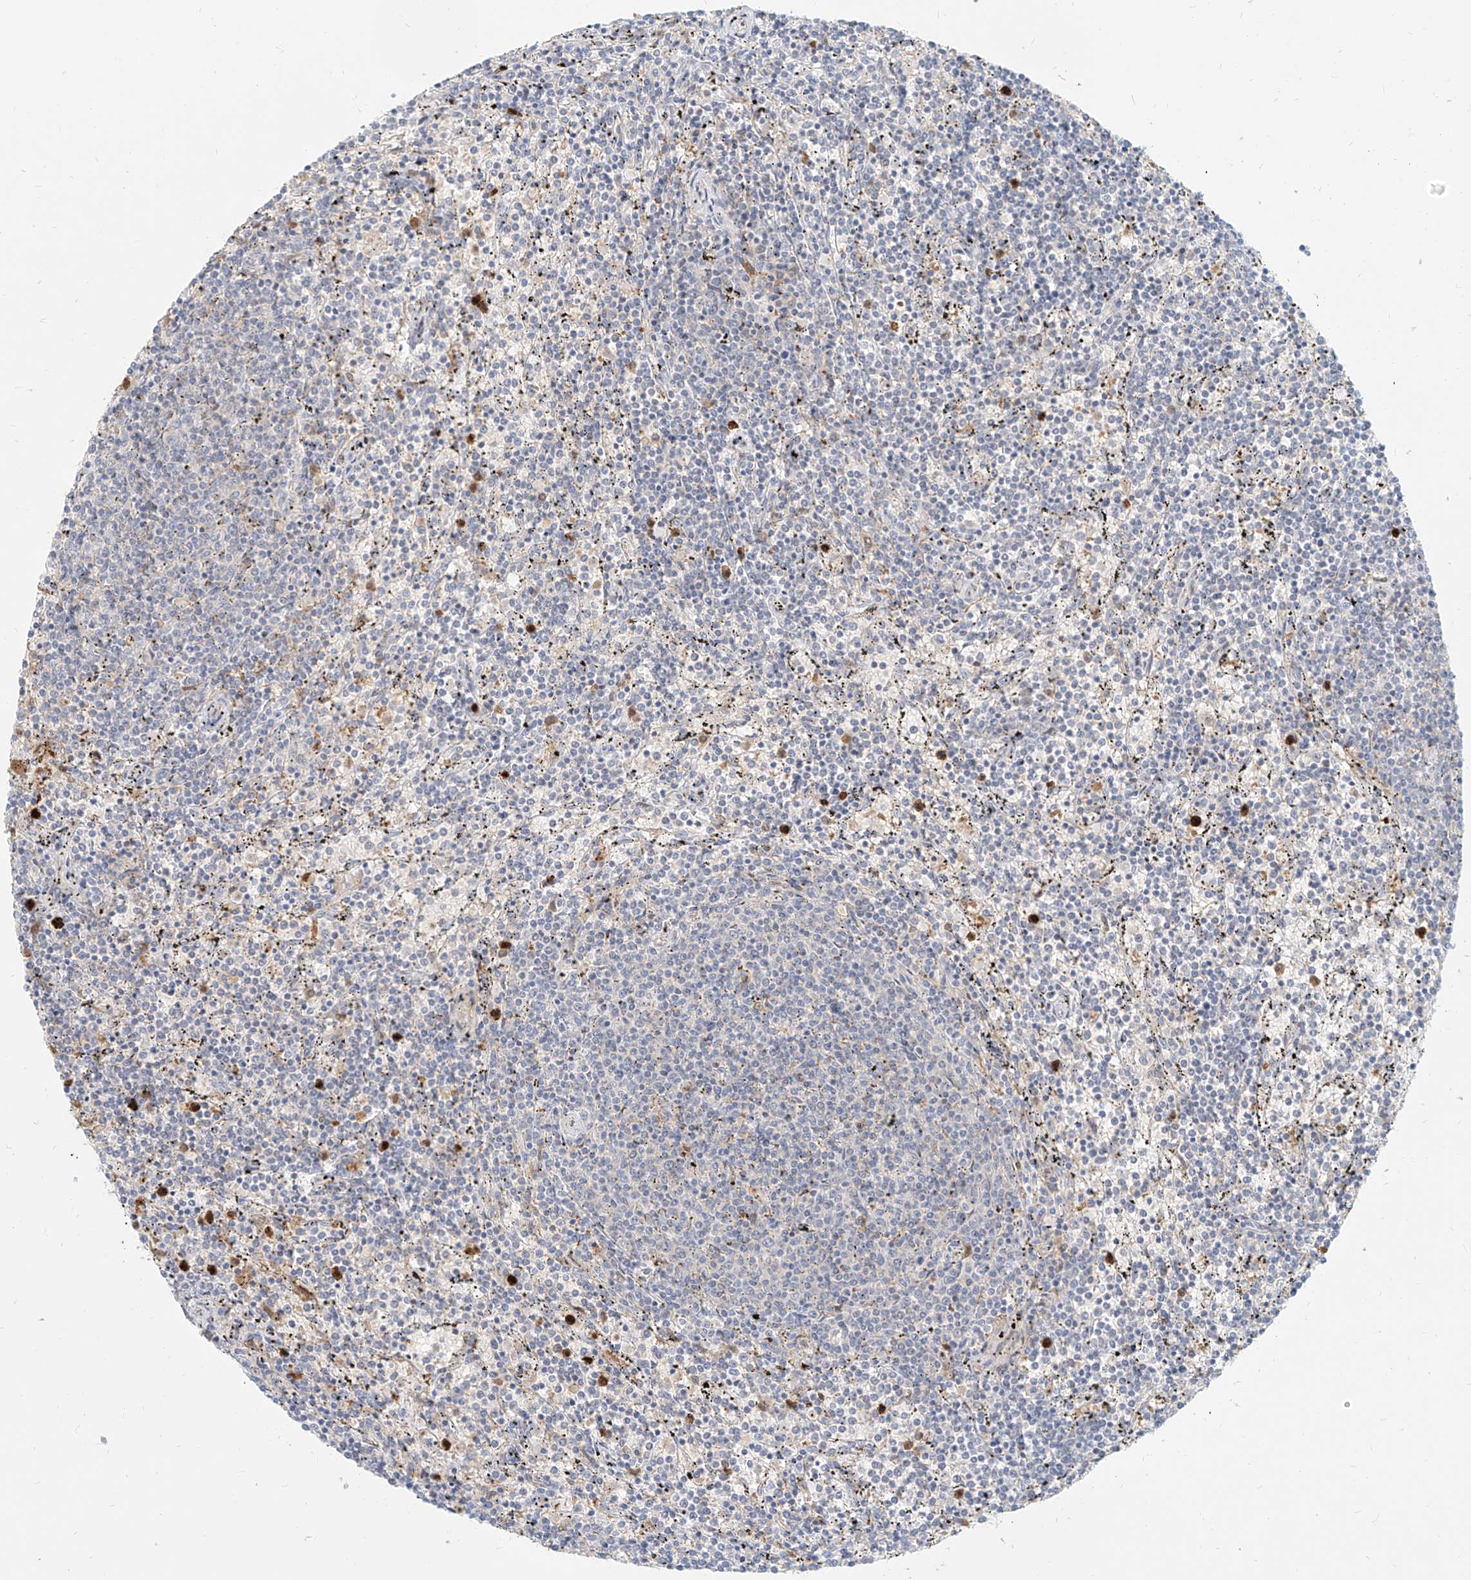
{"staining": {"intensity": "negative", "quantity": "none", "location": "none"}, "tissue": "lymphoma", "cell_type": "Tumor cells", "image_type": "cancer", "snomed": [{"axis": "morphology", "description": "Malignant lymphoma, non-Hodgkin's type, Low grade"}, {"axis": "topography", "description": "Spleen"}], "caption": "An immunohistochemistry (IHC) micrograph of lymphoma is shown. There is no staining in tumor cells of lymphoma. The staining is performed using DAB (3,3'-diaminobenzidine) brown chromogen with nuclei counter-stained in using hematoxylin.", "gene": "PGD", "patient": {"sex": "female", "age": 50}}